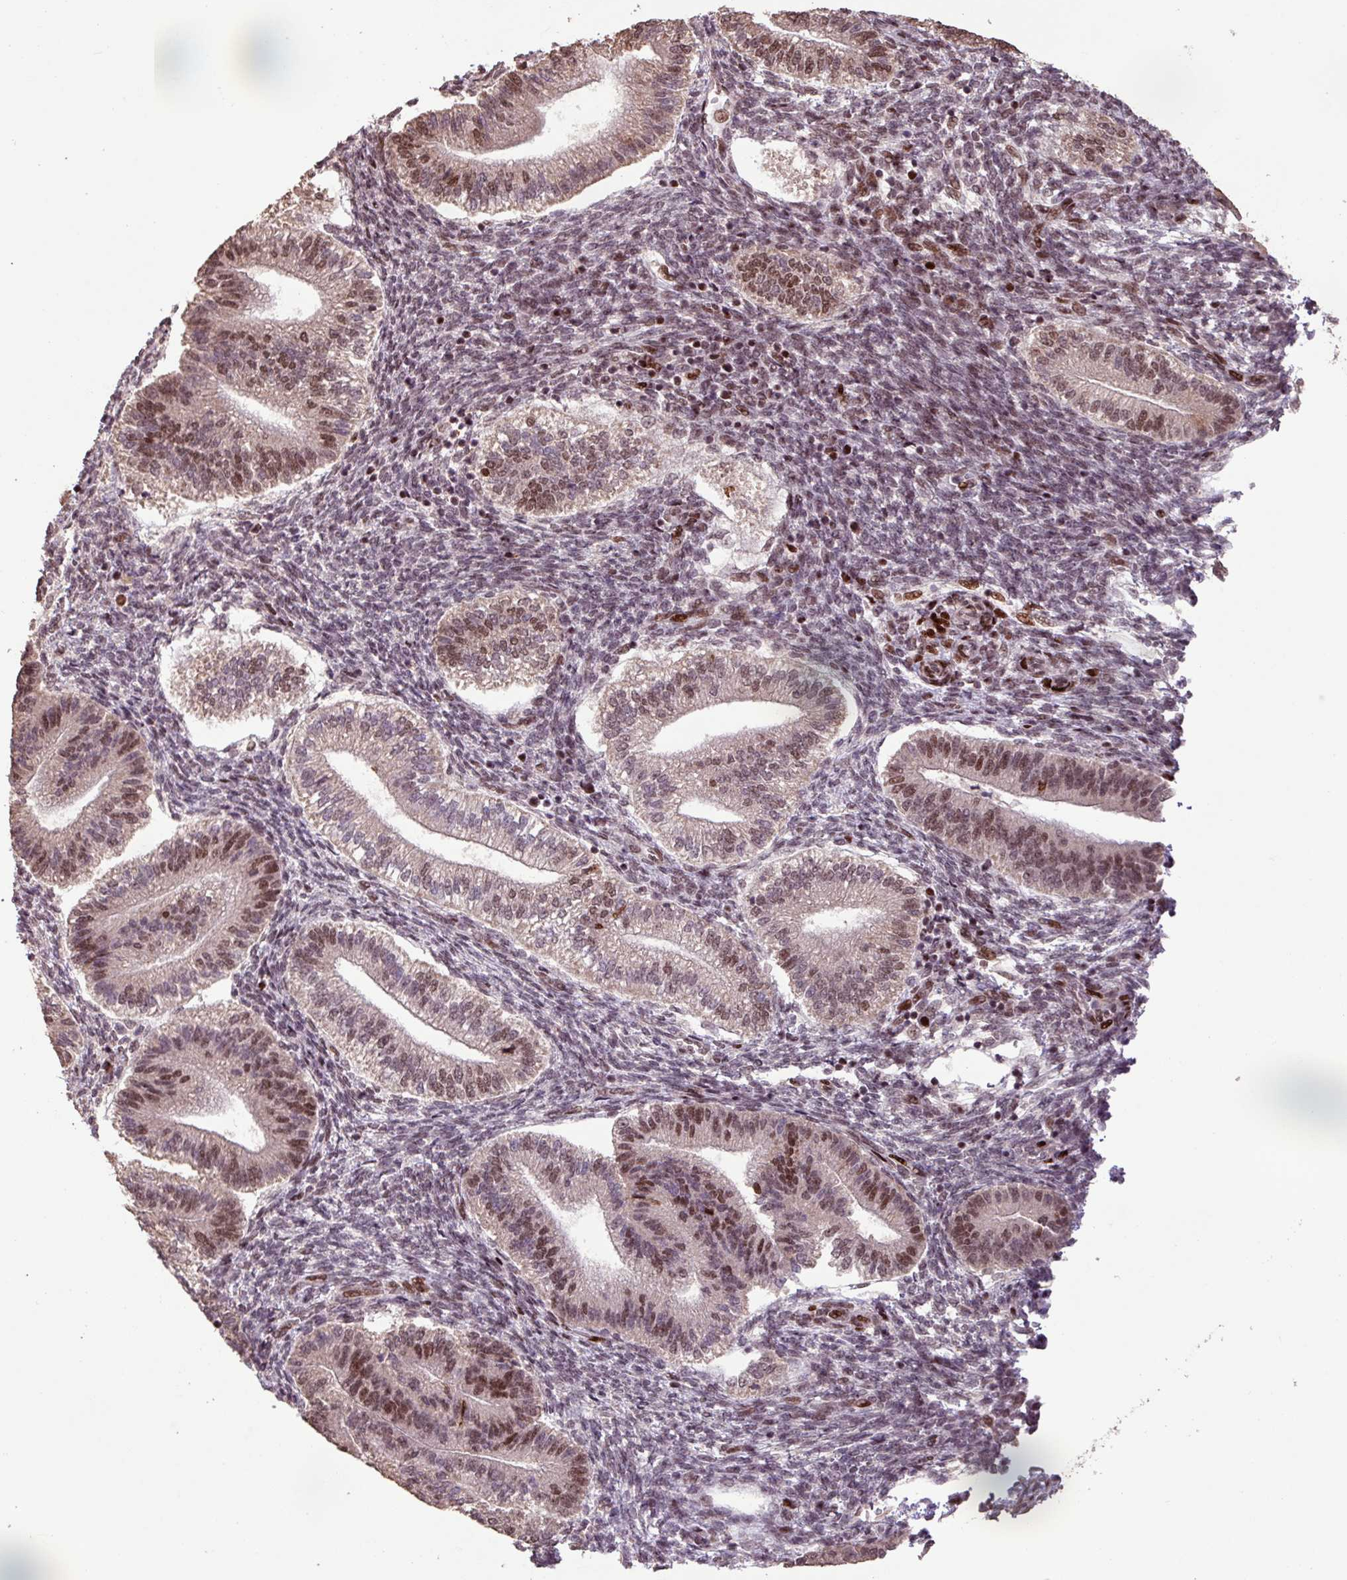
{"staining": {"intensity": "moderate", "quantity": "<25%", "location": "nuclear"}, "tissue": "endometrium", "cell_type": "Cells in endometrial stroma", "image_type": "normal", "snomed": [{"axis": "morphology", "description": "Normal tissue, NOS"}, {"axis": "topography", "description": "Endometrium"}], "caption": "Protein expression by immunohistochemistry displays moderate nuclear positivity in approximately <25% of cells in endometrial stroma in normal endometrium. Nuclei are stained in blue.", "gene": "ZNF709", "patient": {"sex": "female", "age": 25}}